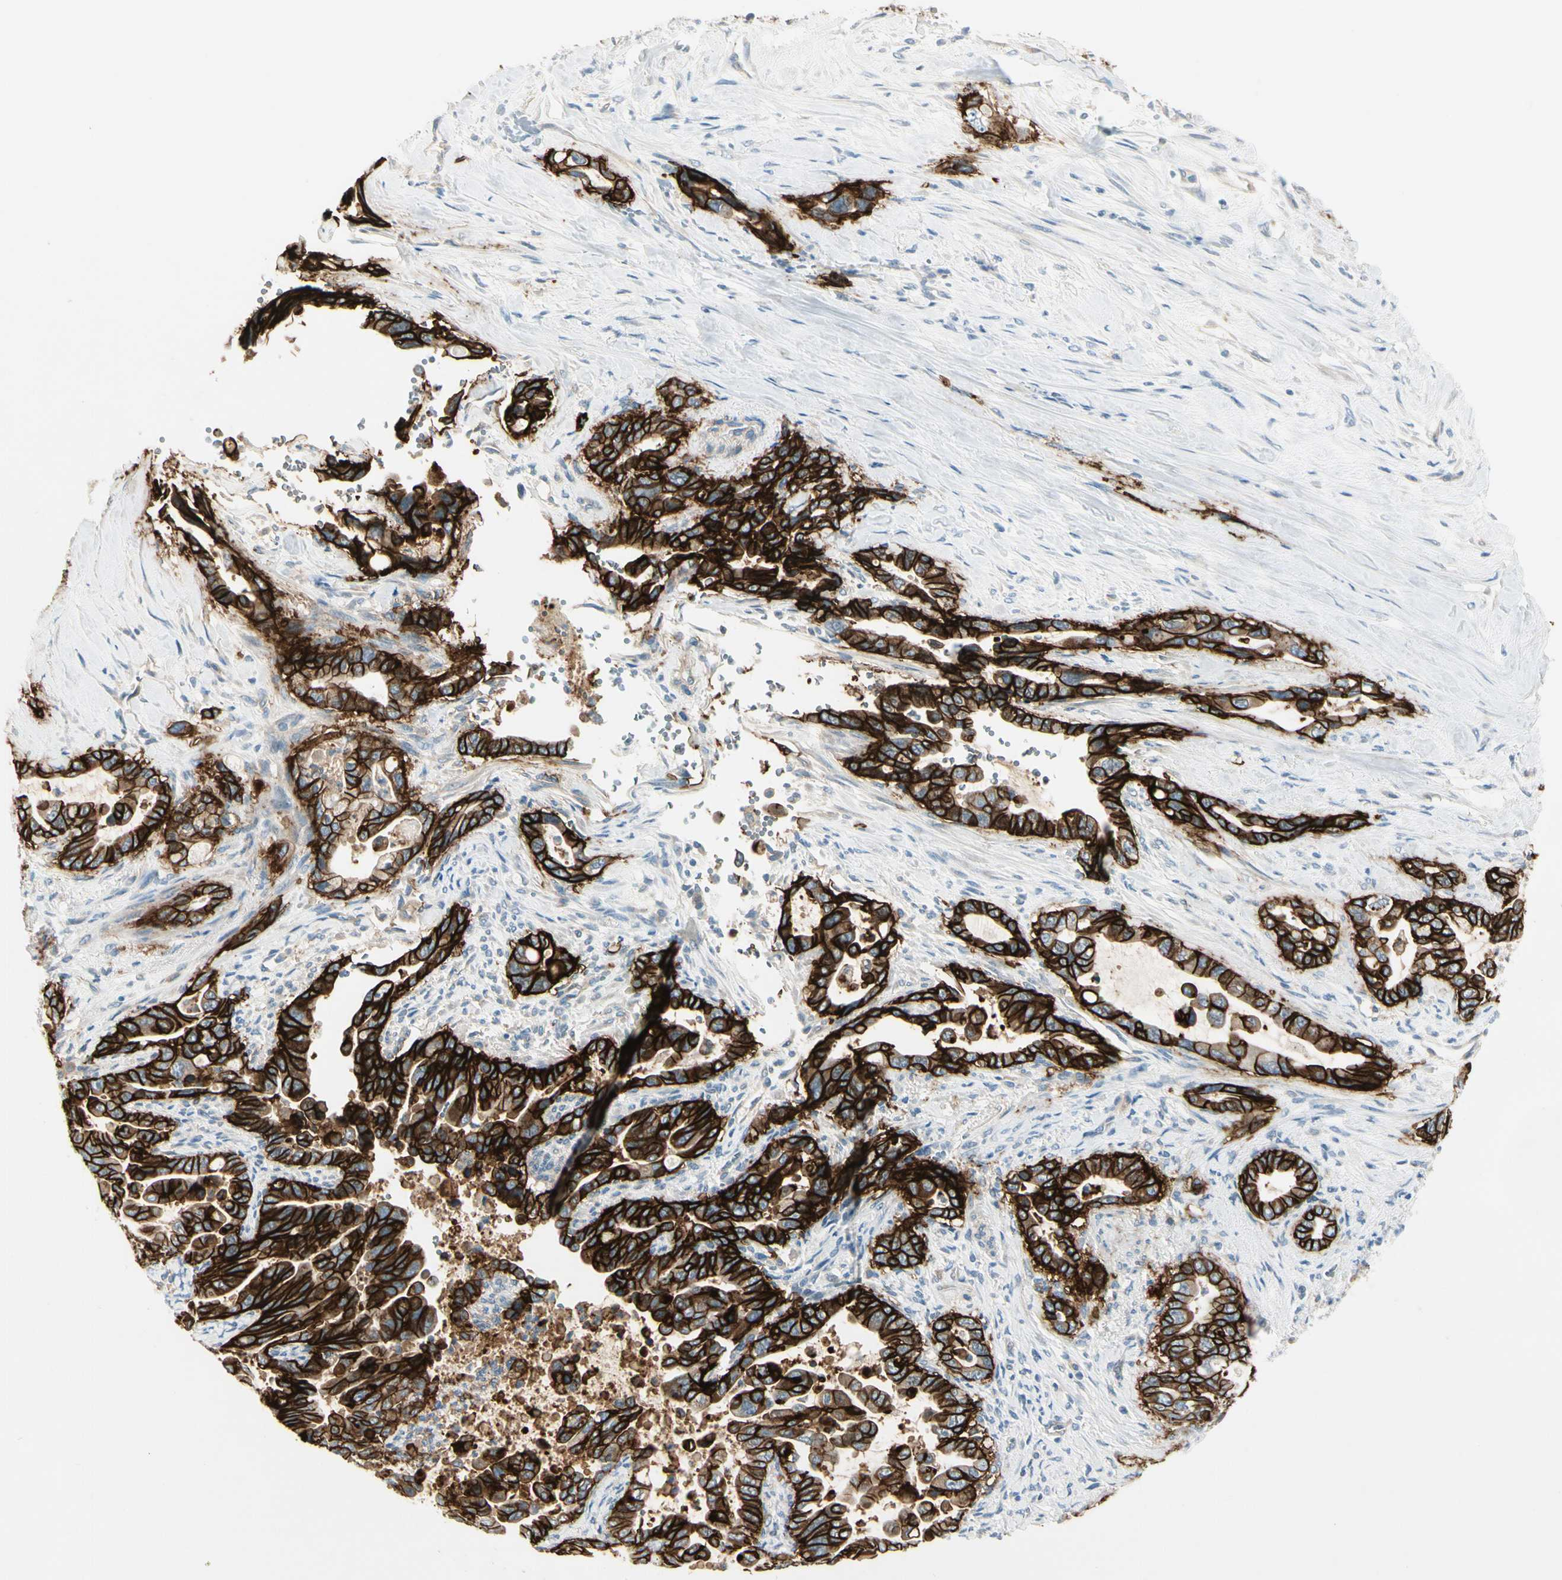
{"staining": {"intensity": "strong", "quantity": ">75%", "location": "cytoplasmic/membranous"}, "tissue": "pancreatic cancer", "cell_type": "Tumor cells", "image_type": "cancer", "snomed": [{"axis": "morphology", "description": "Adenocarcinoma, NOS"}, {"axis": "topography", "description": "Pancreas"}], "caption": "A high amount of strong cytoplasmic/membranous staining is present in about >75% of tumor cells in pancreatic cancer (adenocarcinoma) tissue.", "gene": "ITGA3", "patient": {"sex": "male", "age": 70}}